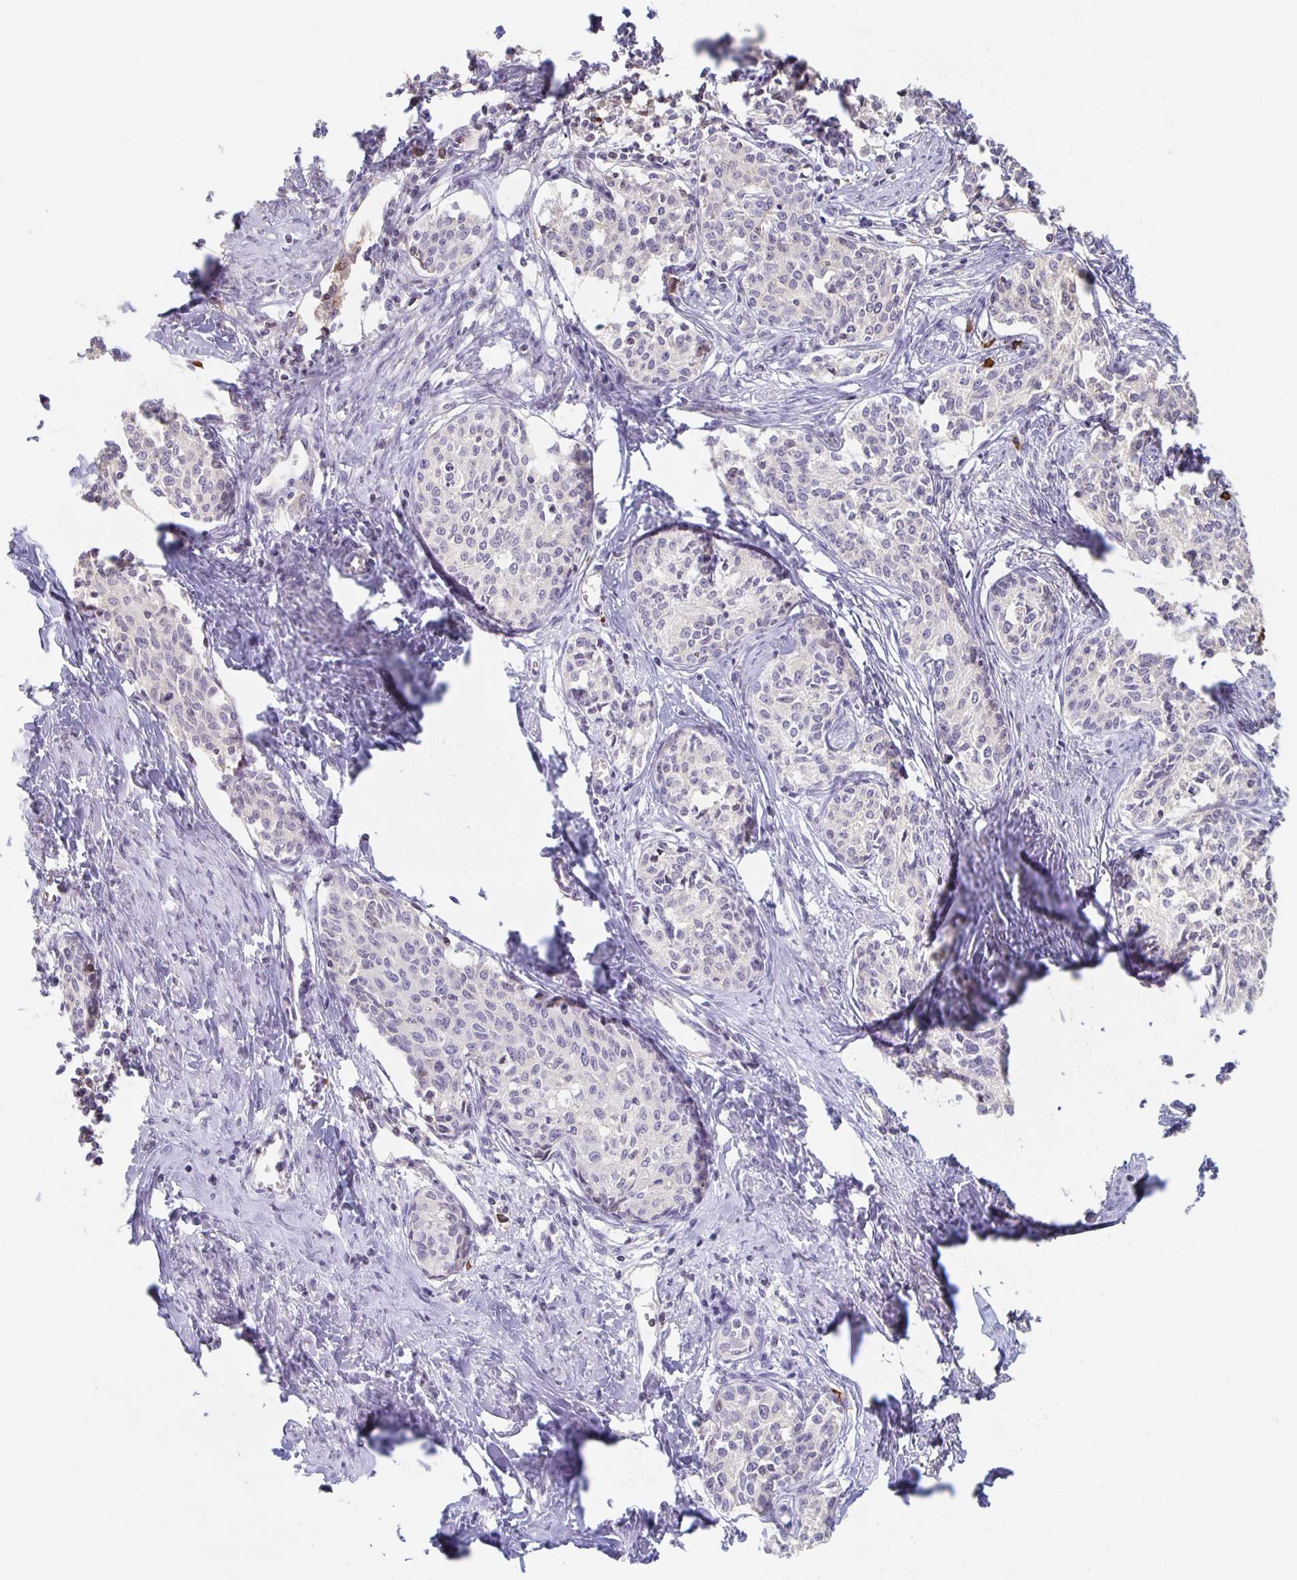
{"staining": {"intensity": "negative", "quantity": "none", "location": "none"}, "tissue": "cervical cancer", "cell_type": "Tumor cells", "image_type": "cancer", "snomed": [{"axis": "morphology", "description": "Squamous cell carcinoma, NOS"}, {"axis": "morphology", "description": "Adenocarcinoma, NOS"}, {"axis": "topography", "description": "Cervix"}], "caption": "Immunohistochemistry of human cervical cancer shows no expression in tumor cells.", "gene": "ZNF692", "patient": {"sex": "female", "age": 52}}